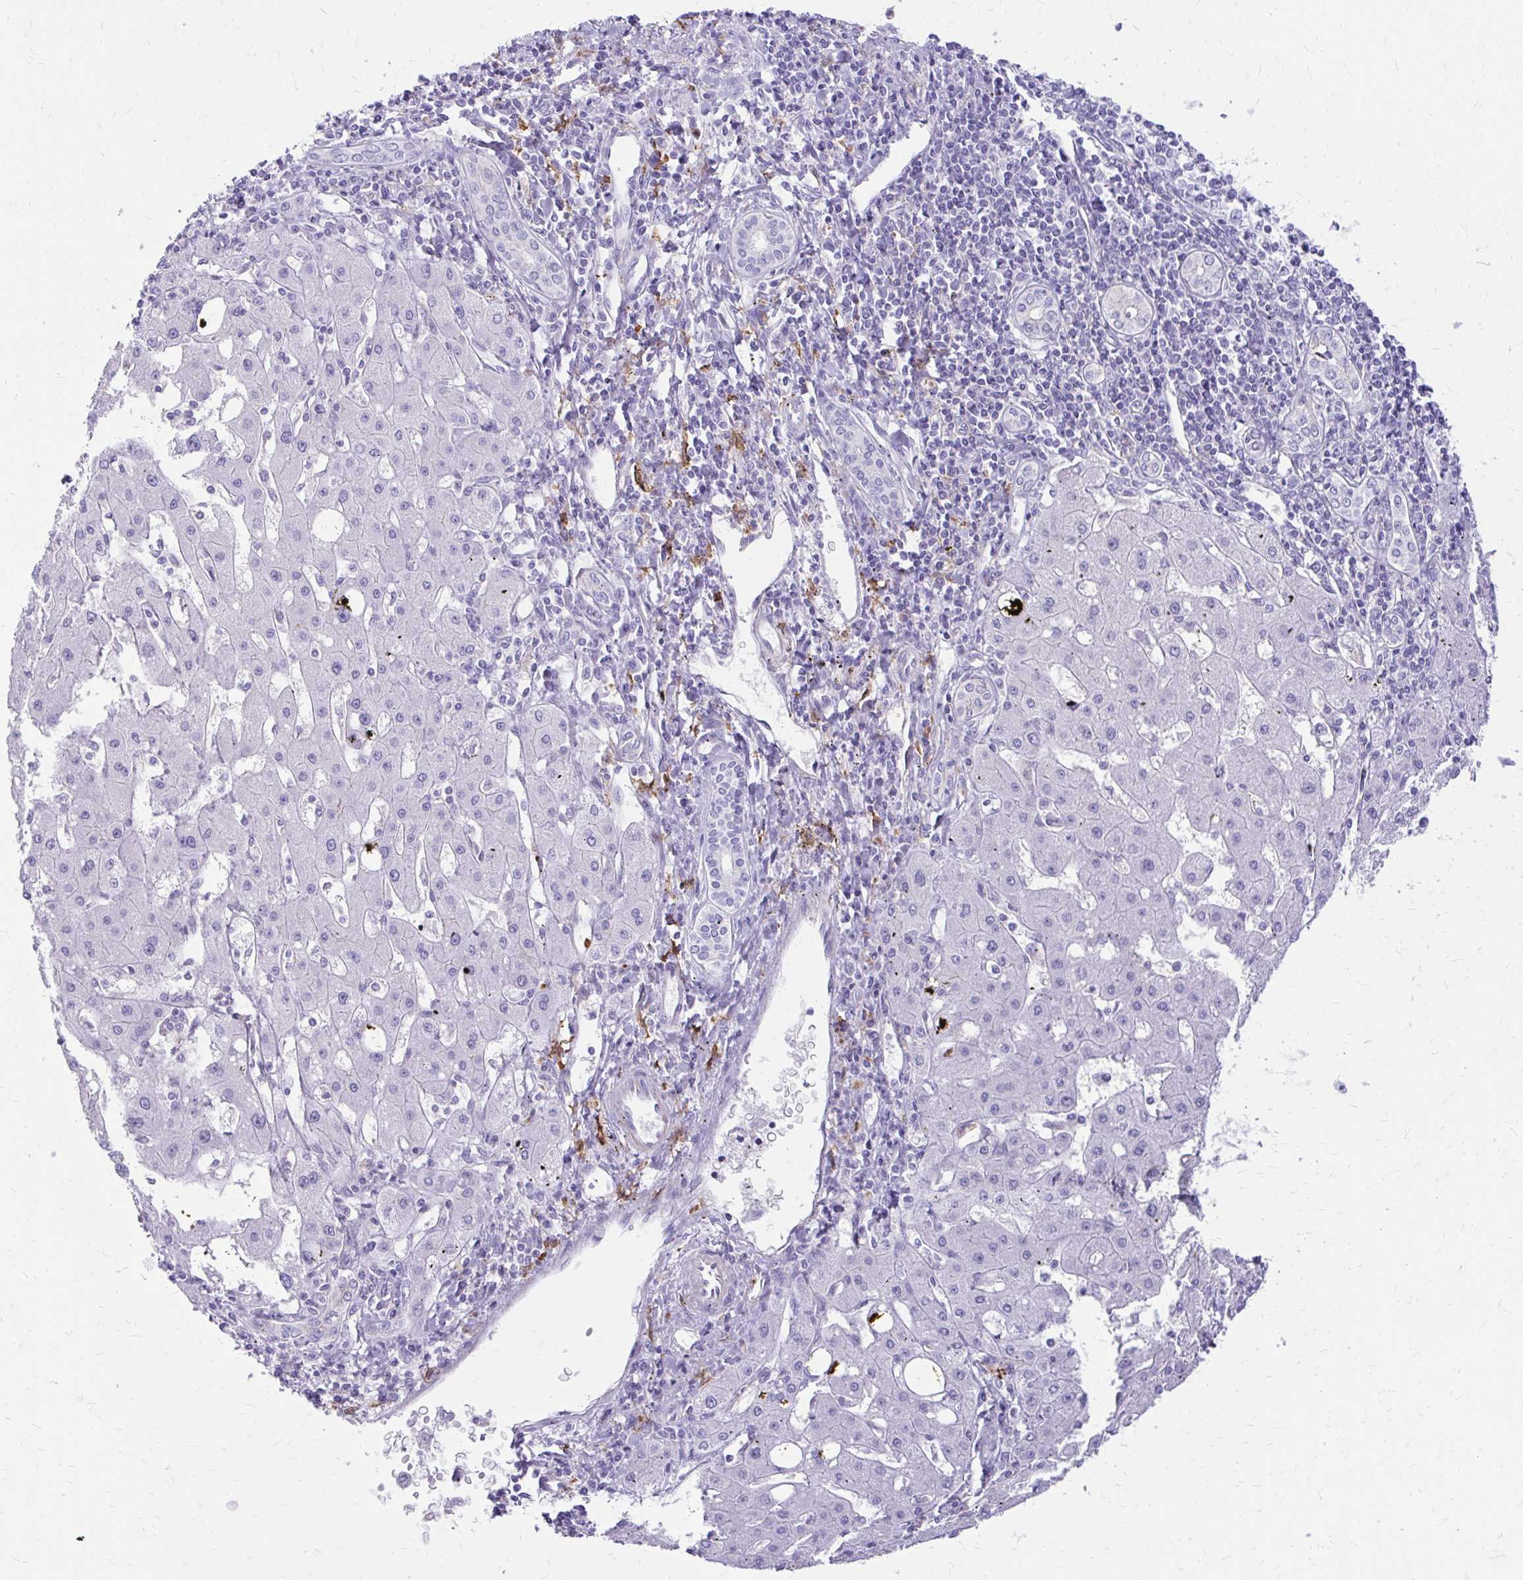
{"staining": {"intensity": "negative", "quantity": "none", "location": "none"}, "tissue": "liver cancer", "cell_type": "Tumor cells", "image_type": "cancer", "snomed": [{"axis": "morphology", "description": "Carcinoma, Hepatocellular, NOS"}, {"axis": "topography", "description": "Liver"}], "caption": "Tumor cells are negative for protein expression in human liver cancer (hepatocellular carcinoma). (DAB (3,3'-diaminobenzidine) immunohistochemistry (IHC) visualized using brightfield microscopy, high magnification).", "gene": "SIGLEC11", "patient": {"sex": "male", "age": 72}}